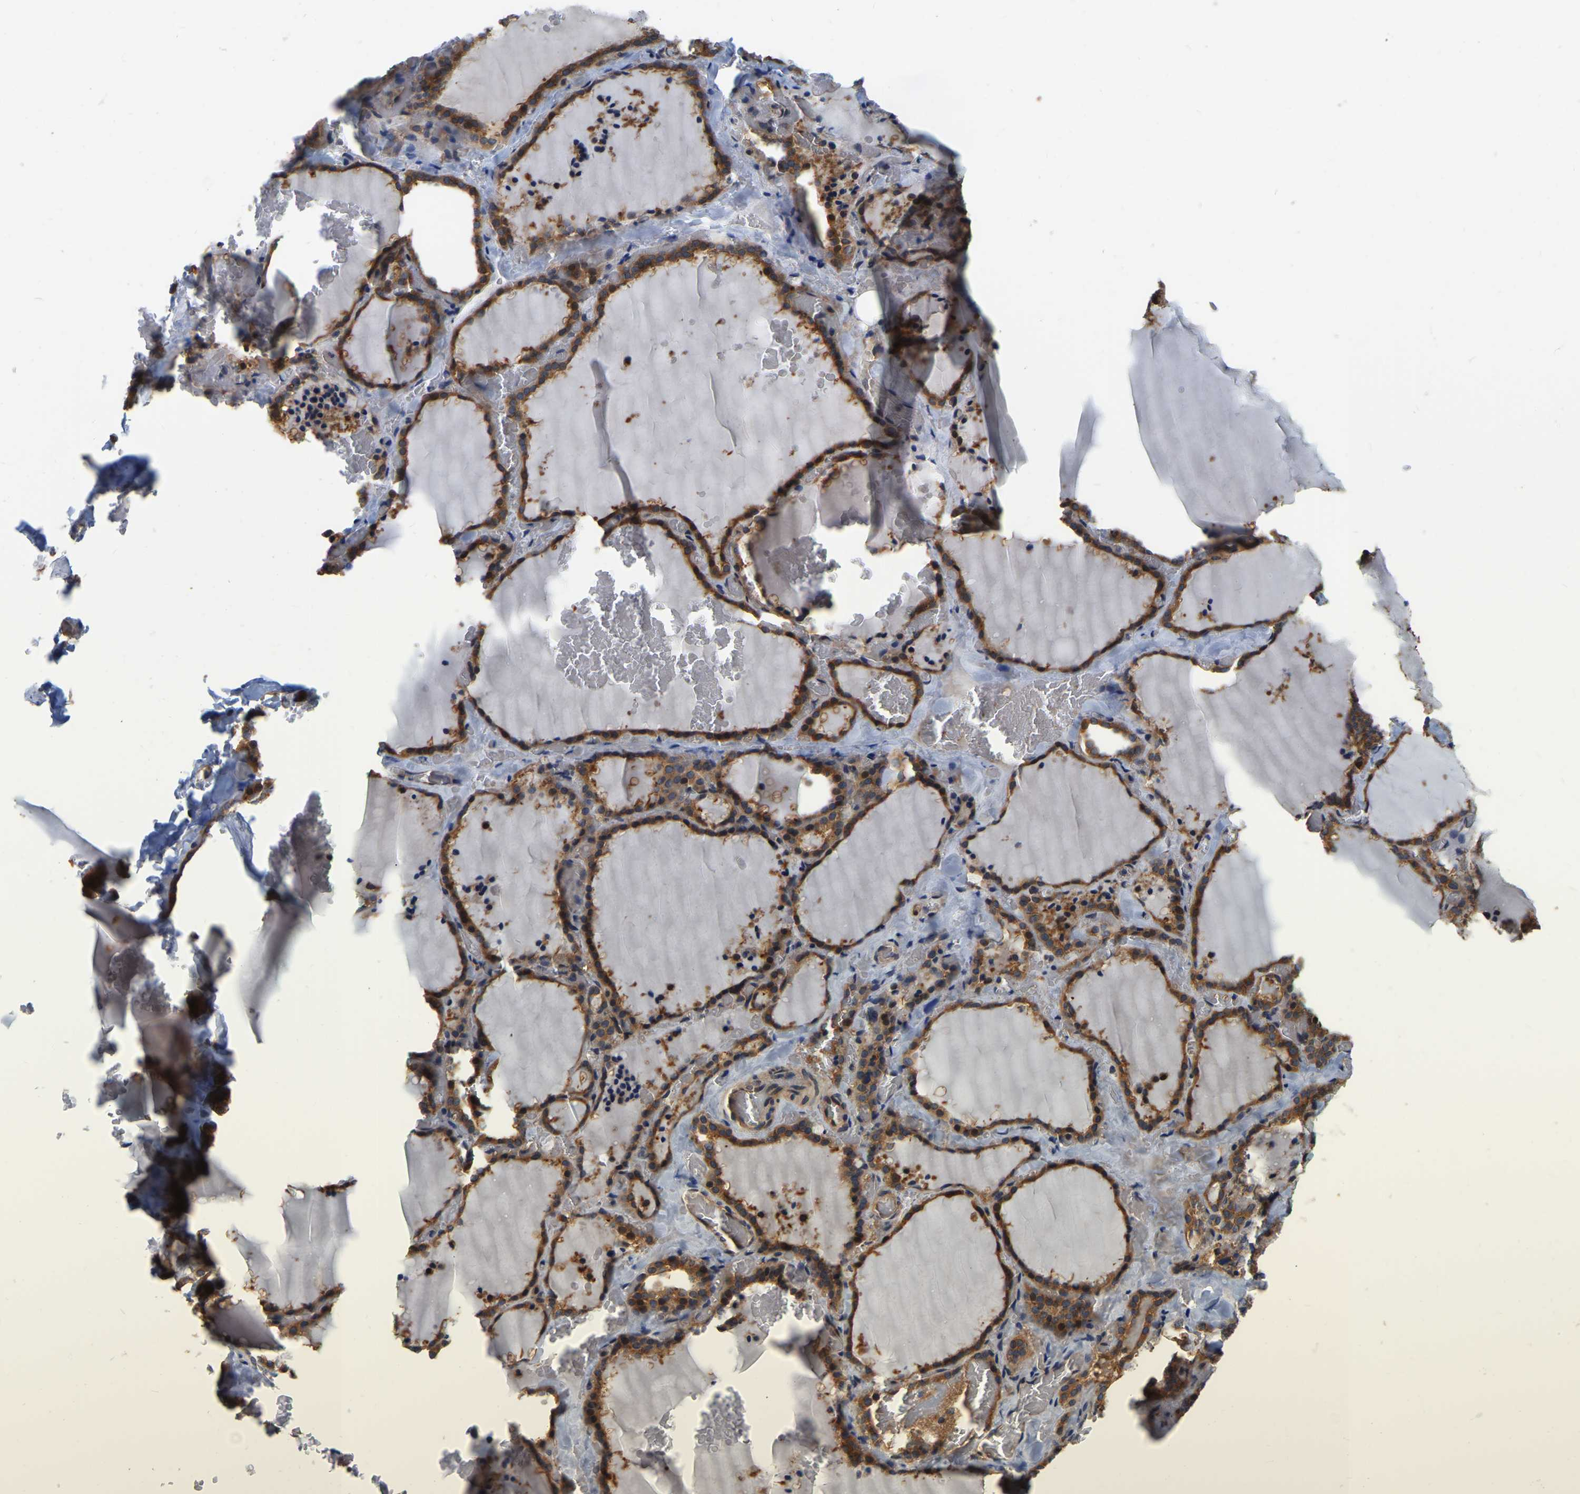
{"staining": {"intensity": "strong", "quantity": ">75%", "location": "cytoplasmic/membranous"}, "tissue": "thyroid gland", "cell_type": "Glandular cells", "image_type": "normal", "snomed": [{"axis": "morphology", "description": "Normal tissue, NOS"}, {"axis": "topography", "description": "Thyroid gland"}], "caption": "Brown immunohistochemical staining in normal human thyroid gland displays strong cytoplasmic/membranous staining in about >75% of glandular cells. (DAB IHC with brightfield microscopy, high magnification).", "gene": "GARS1", "patient": {"sex": "female", "age": 22}}